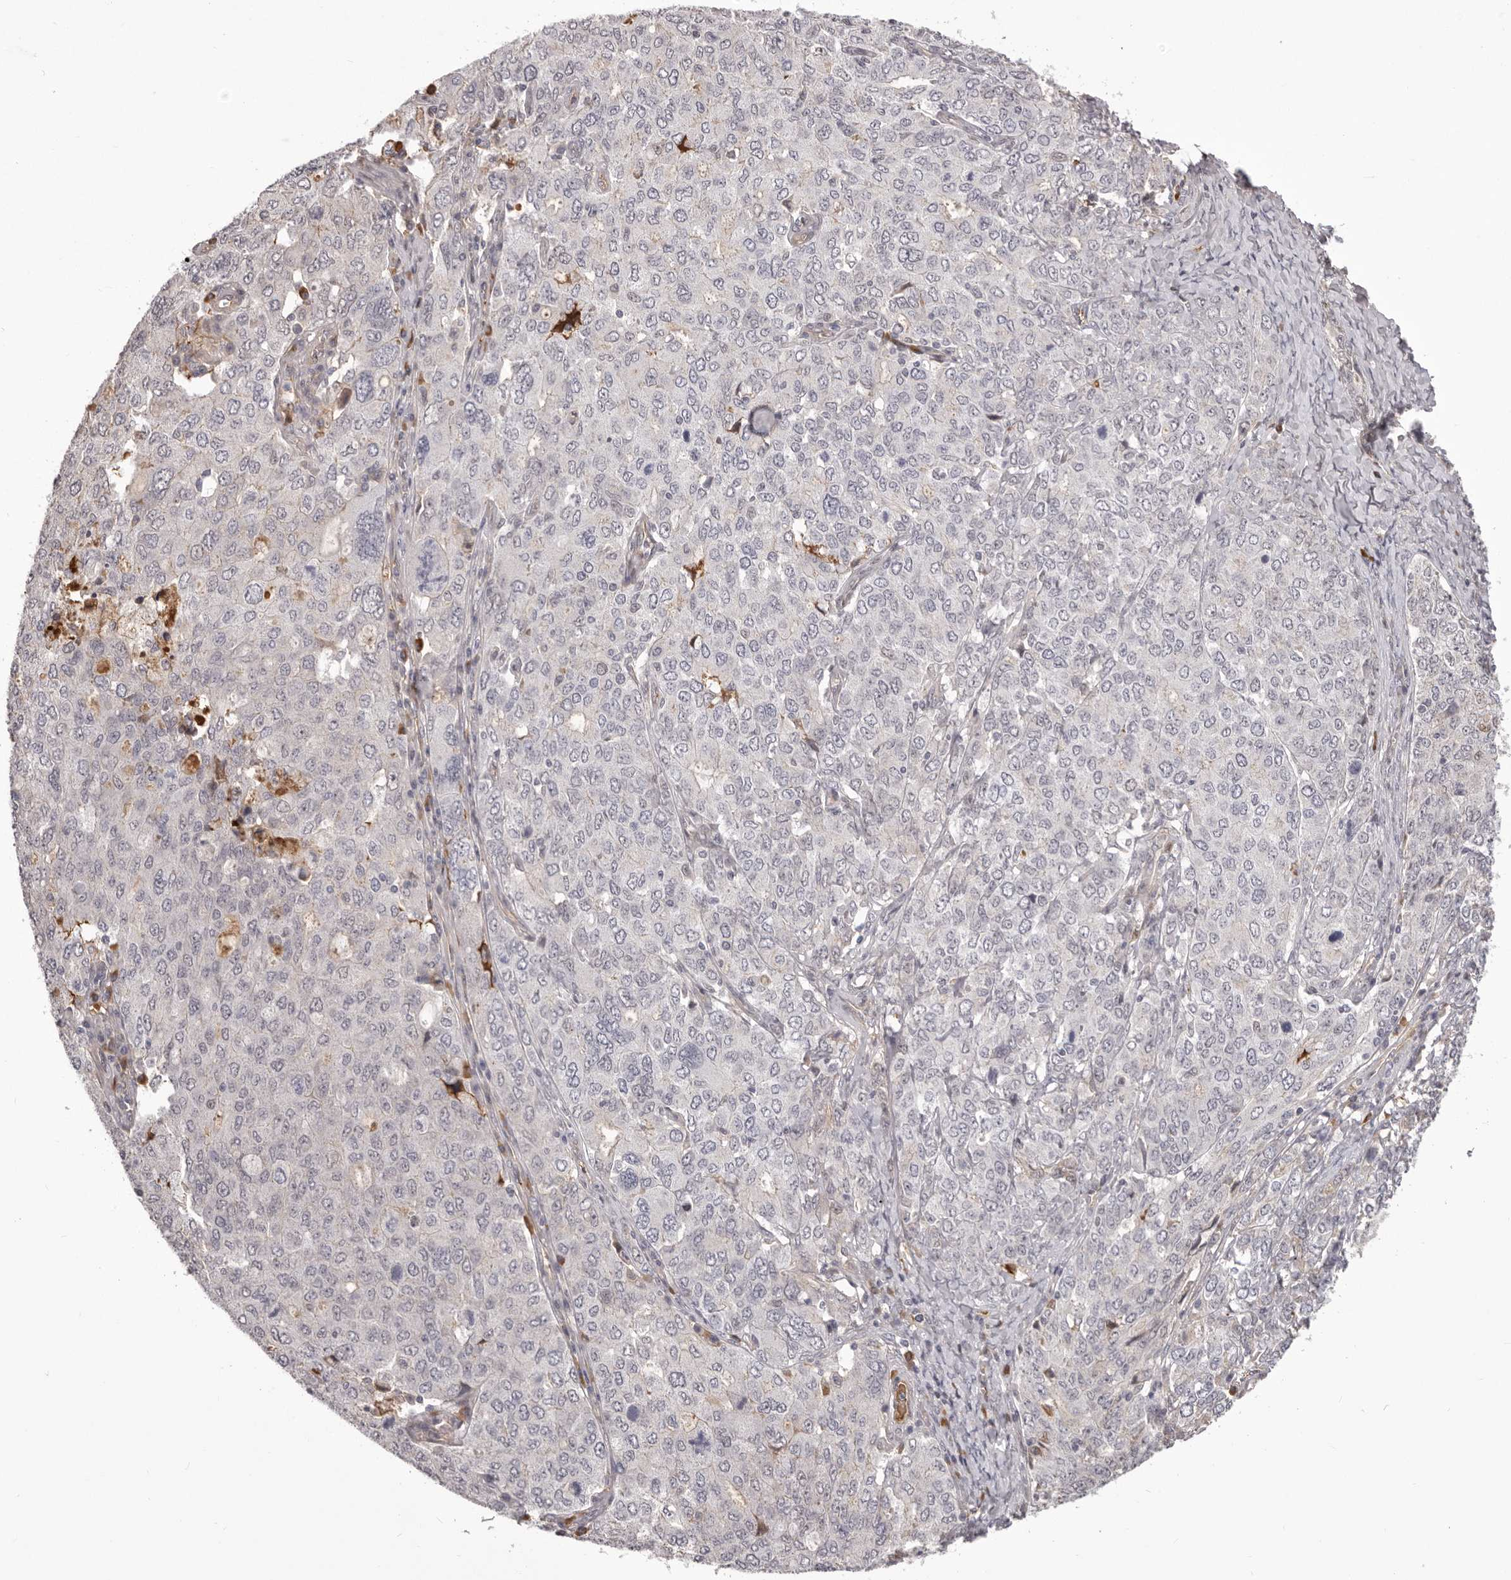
{"staining": {"intensity": "negative", "quantity": "none", "location": "none"}, "tissue": "ovarian cancer", "cell_type": "Tumor cells", "image_type": "cancer", "snomed": [{"axis": "morphology", "description": "Carcinoma, endometroid"}, {"axis": "topography", "description": "Ovary"}], "caption": "There is no significant staining in tumor cells of ovarian endometroid carcinoma. Nuclei are stained in blue.", "gene": "OTUD3", "patient": {"sex": "female", "age": 62}}